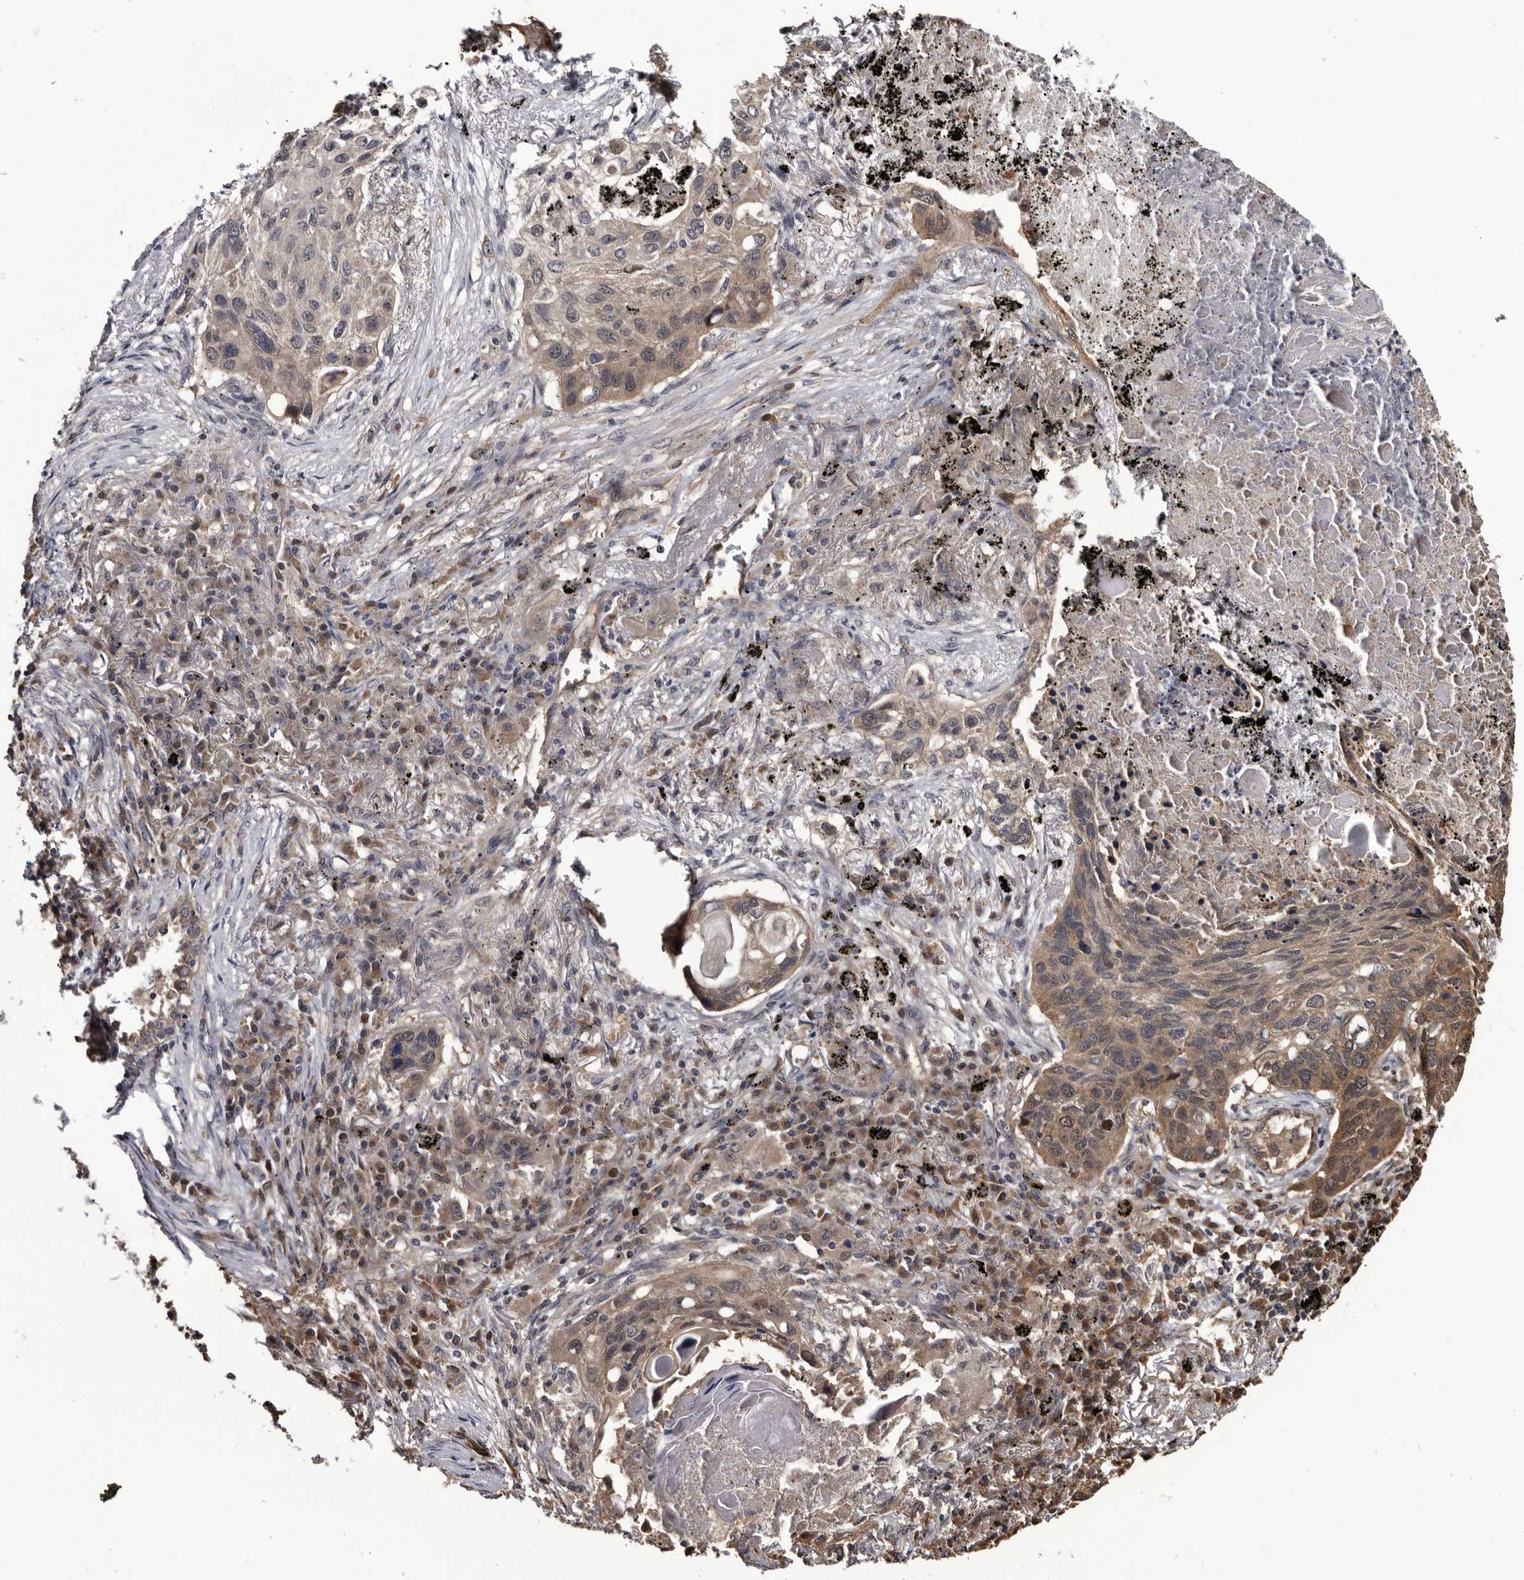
{"staining": {"intensity": "moderate", "quantity": ">75%", "location": "cytoplasmic/membranous"}, "tissue": "lung cancer", "cell_type": "Tumor cells", "image_type": "cancer", "snomed": [{"axis": "morphology", "description": "Squamous cell carcinoma, NOS"}, {"axis": "topography", "description": "Lung"}], "caption": "Brown immunohistochemical staining in human lung cancer exhibits moderate cytoplasmic/membranous expression in approximately >75% of tumor cells.", "gene": "TTI2", "patient": {"sex": "female", "age": 63}}